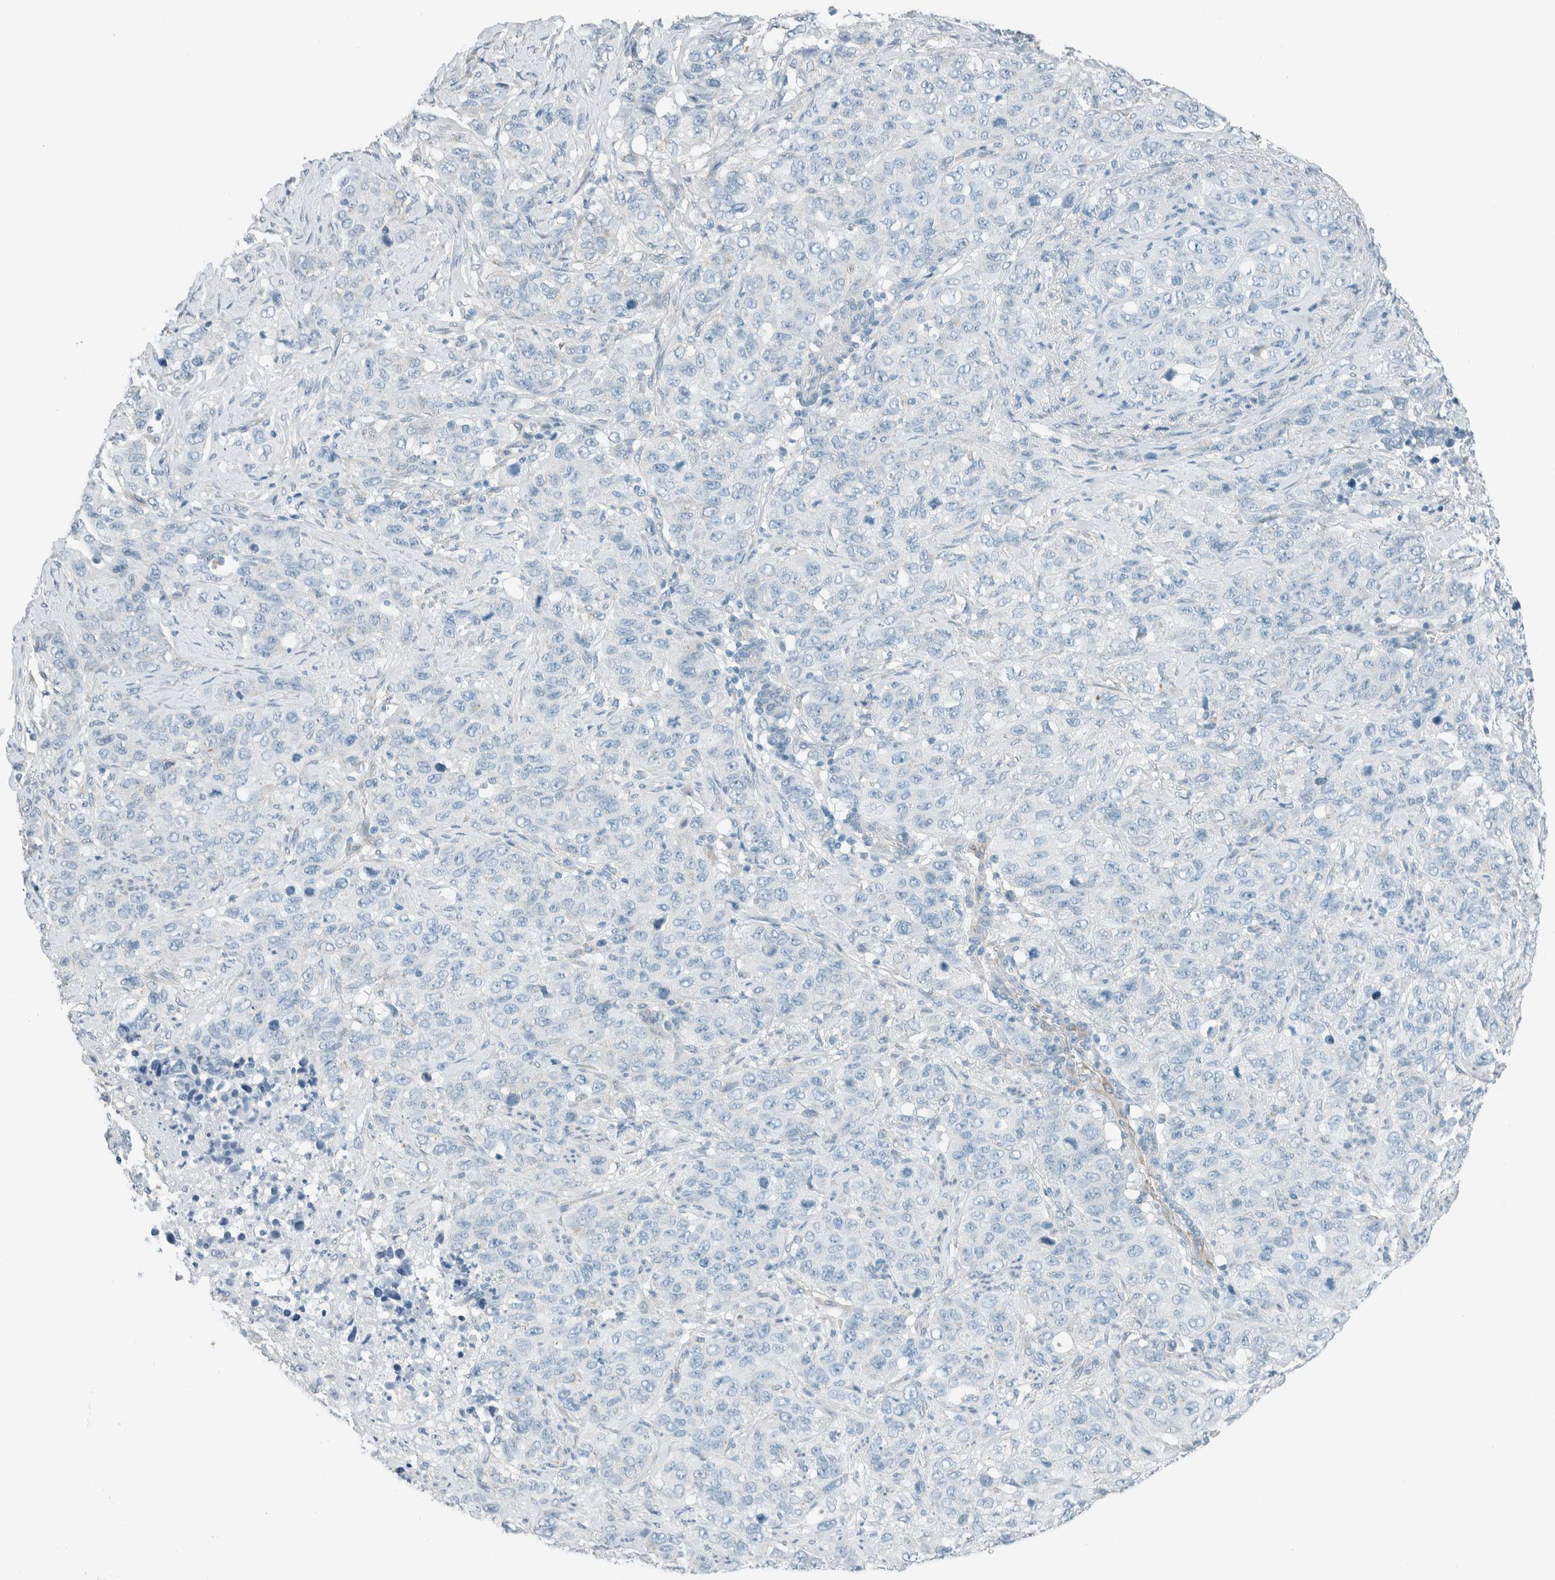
{"staining": {"intensity": "negative", "quantity": "none", "location": "none"}, "tissue": "stomach cancer", "cell_type": "Tumor cells", "image_type": "cancer", "snomed": [{"axis": "morphology", "description": "Adenocarcinoma, NOS"}, {"axis": "topography", "description": "Stomach"}], "caption": "Tumor cells show no significant staining in adenocarcinoma (stomach).", "gene": "ALDH7A1", "patient": {"sex": "male", "age": 48}}